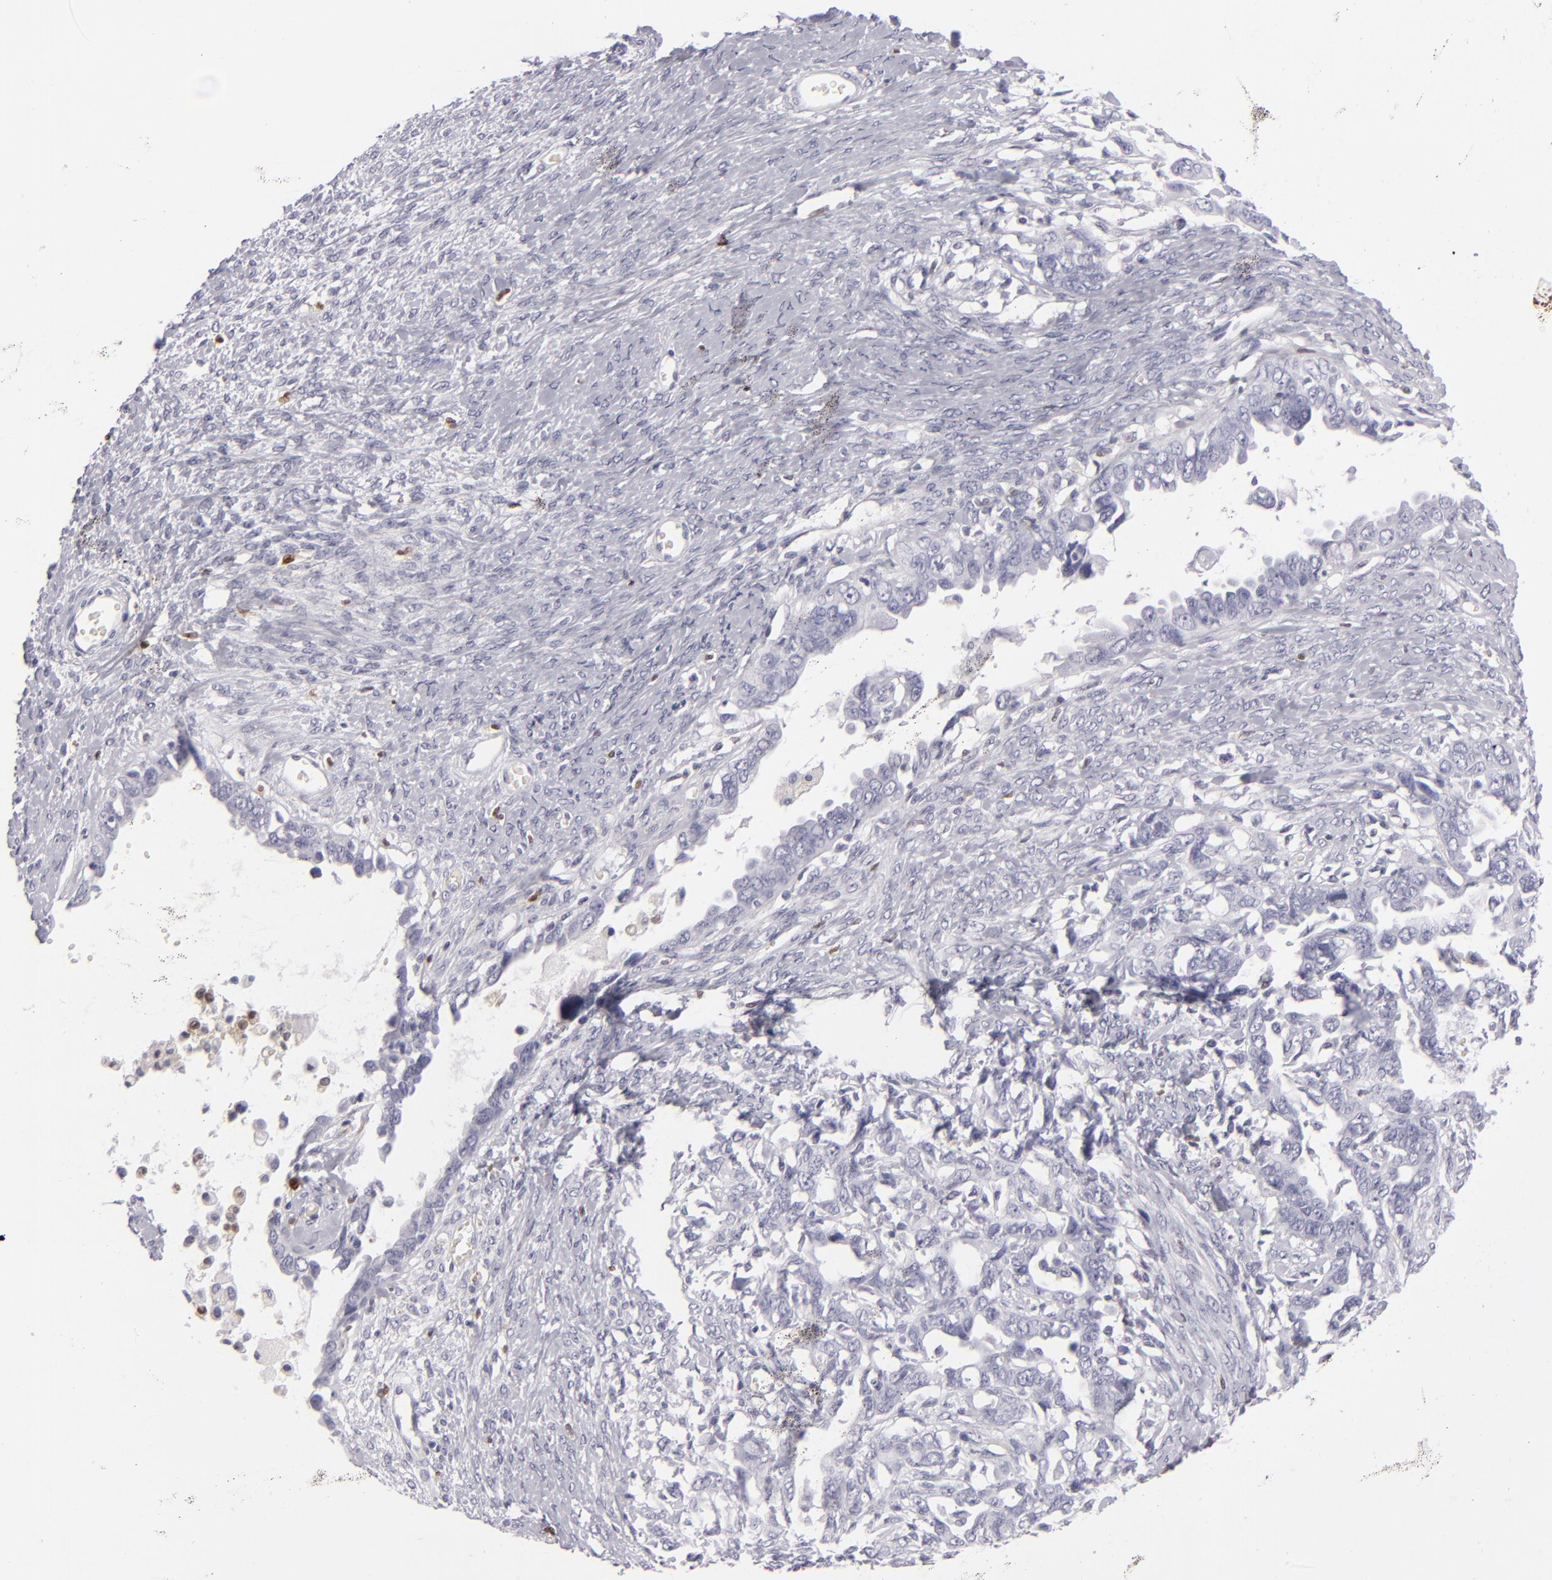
{"staining": {"intensity": "negative", "quantity": "none", "location": "none"}, "tissue": "ovarian cancer", "cell_type": "Tumor cells", "image_type": "cancer", "snomed": [{"axis": "morphology", "description": "Cystadenocarcinoma, serous, NOS"}, {"axis": "topography", "description": "Ovary"}], "caption": "A photomicrograph of human ovarian cancer is negative for staining in tumor cells.", "gene": "F13A1", "patient": {"sex": "female", "age": 69}}